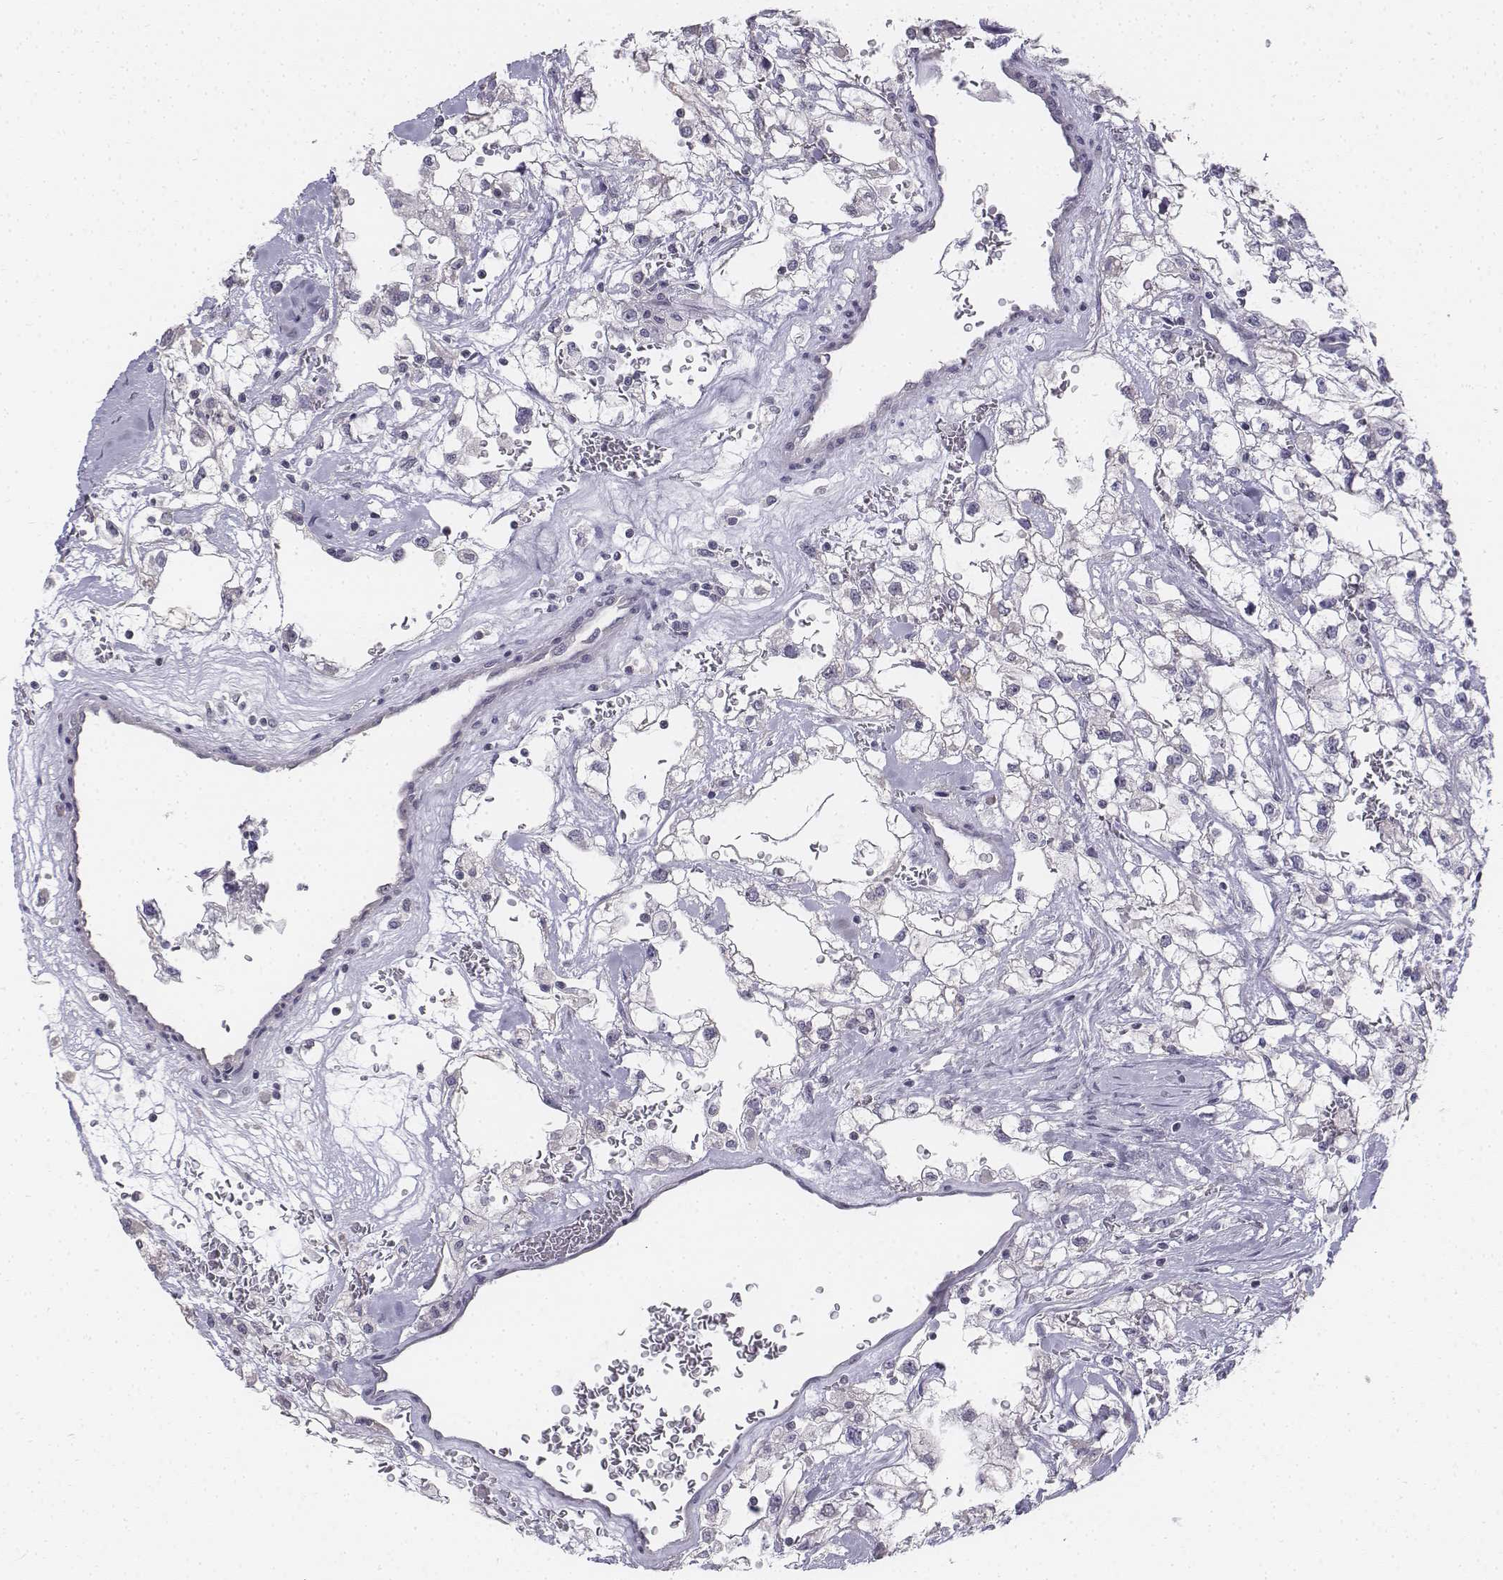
{"staining": {"intensity": "negative", "quantity": "none", "location": "none"}, "tissue": "renal cancer", "cell_type": "Tumor cells", "image_type": "cancer", "snomed": [{"axis": "morphology", "description": "Adenocarcinoma, NOS"}, {"axis": "topography", "description": "Kidney"}], "caption": "Immunohistochemical staining of renal adenocarcinoma shows no significant positivity in tumor cells.", "gene": "PENK", "patient": {"sex": "male", "age": 59}}